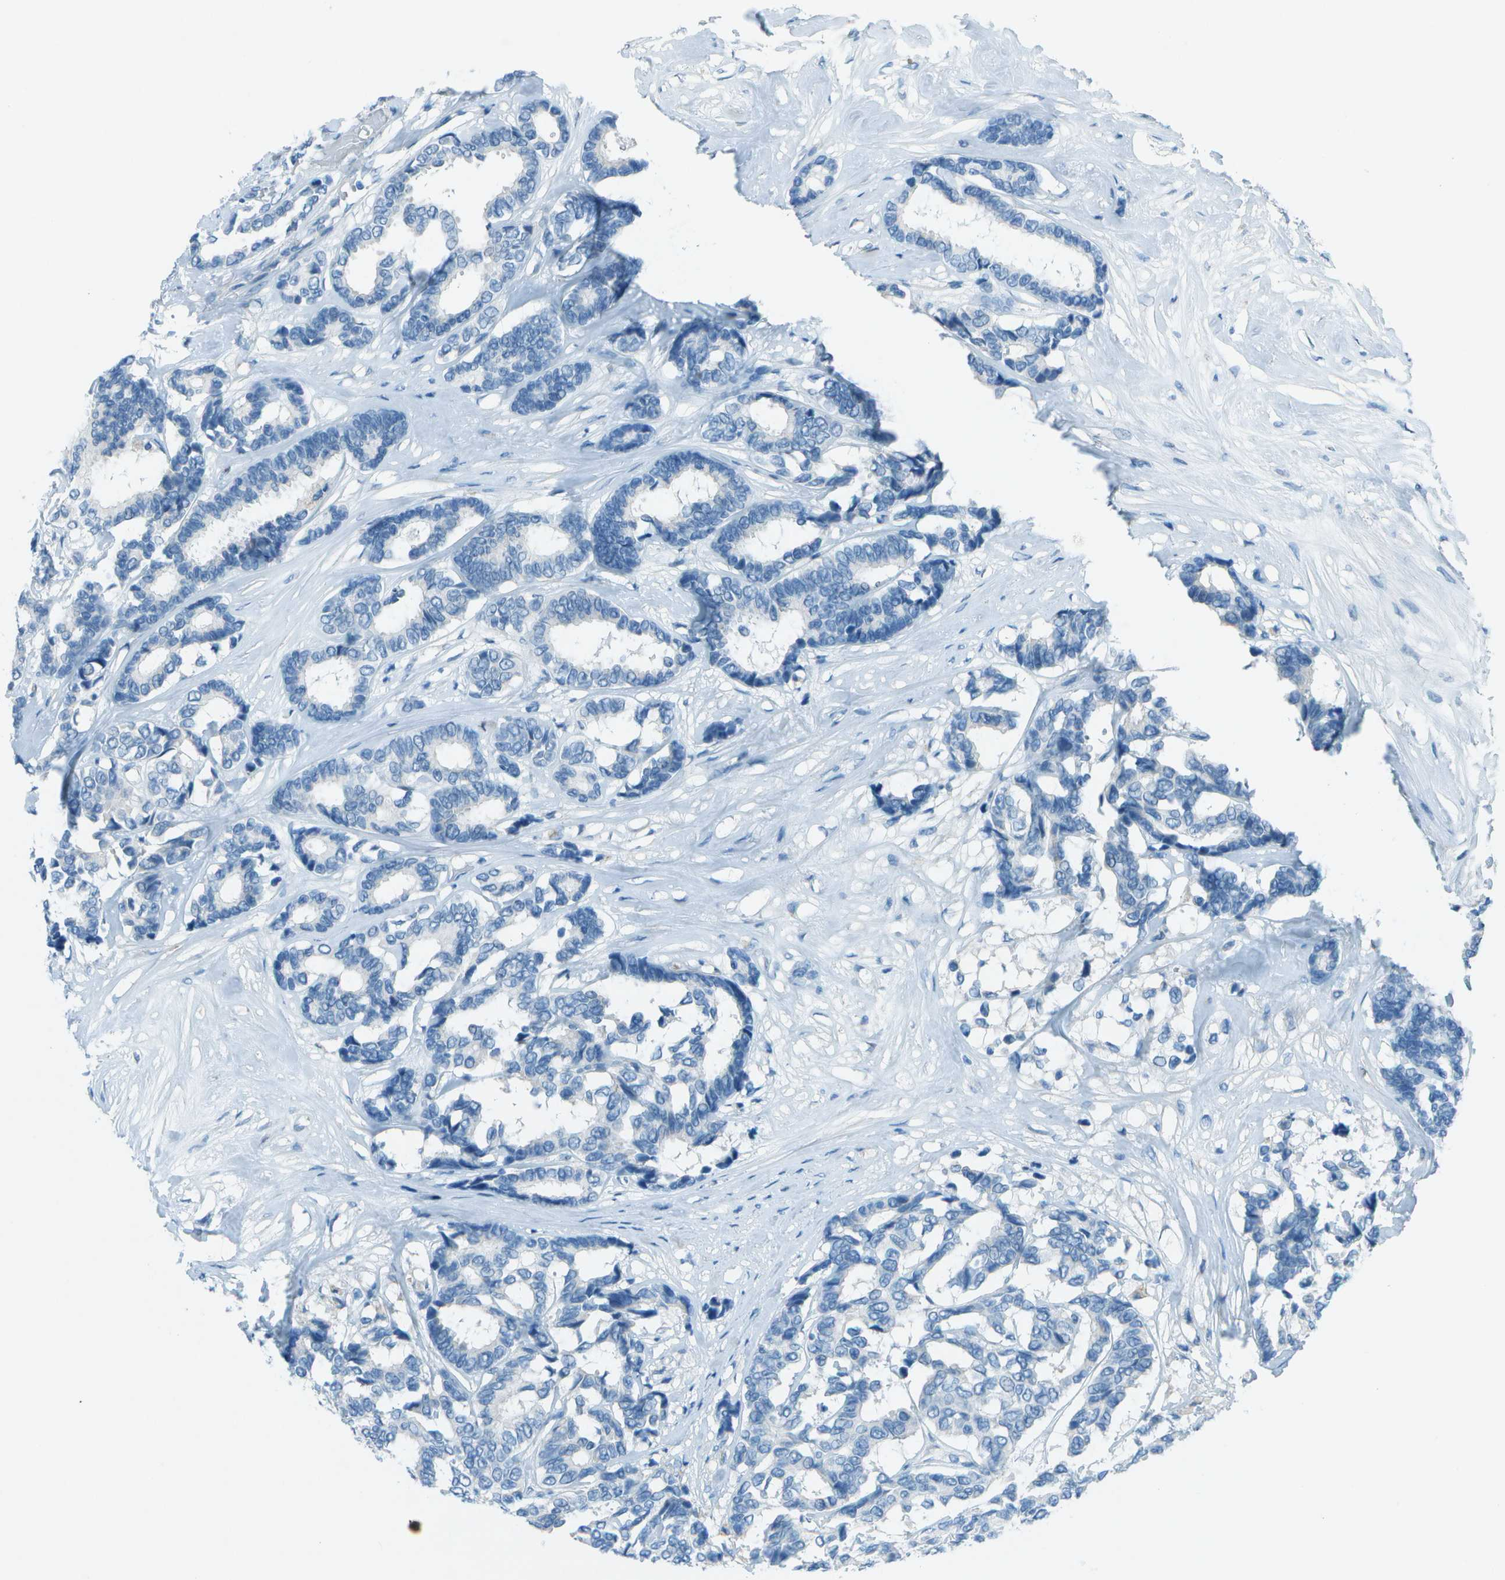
{"staining": {"intensity": "negative", "quantity": "none", "location": "none"}, "tissue": "breast cancer", "cell_type": "Tumor cells", "image_type": "cancer", "snomed": [{"axis": "morphology", "description": "Duct carcinoma"}, {"axis": "topography", "description": "Breast"}], "caption": "Human breast cancer (intraductal carcinoma) stained for a protein using immunohistochemistry (IHC) displays no expression in tumor cells.", "gene": "FGF1", "patient": {"sex": "female", "age": 87}}